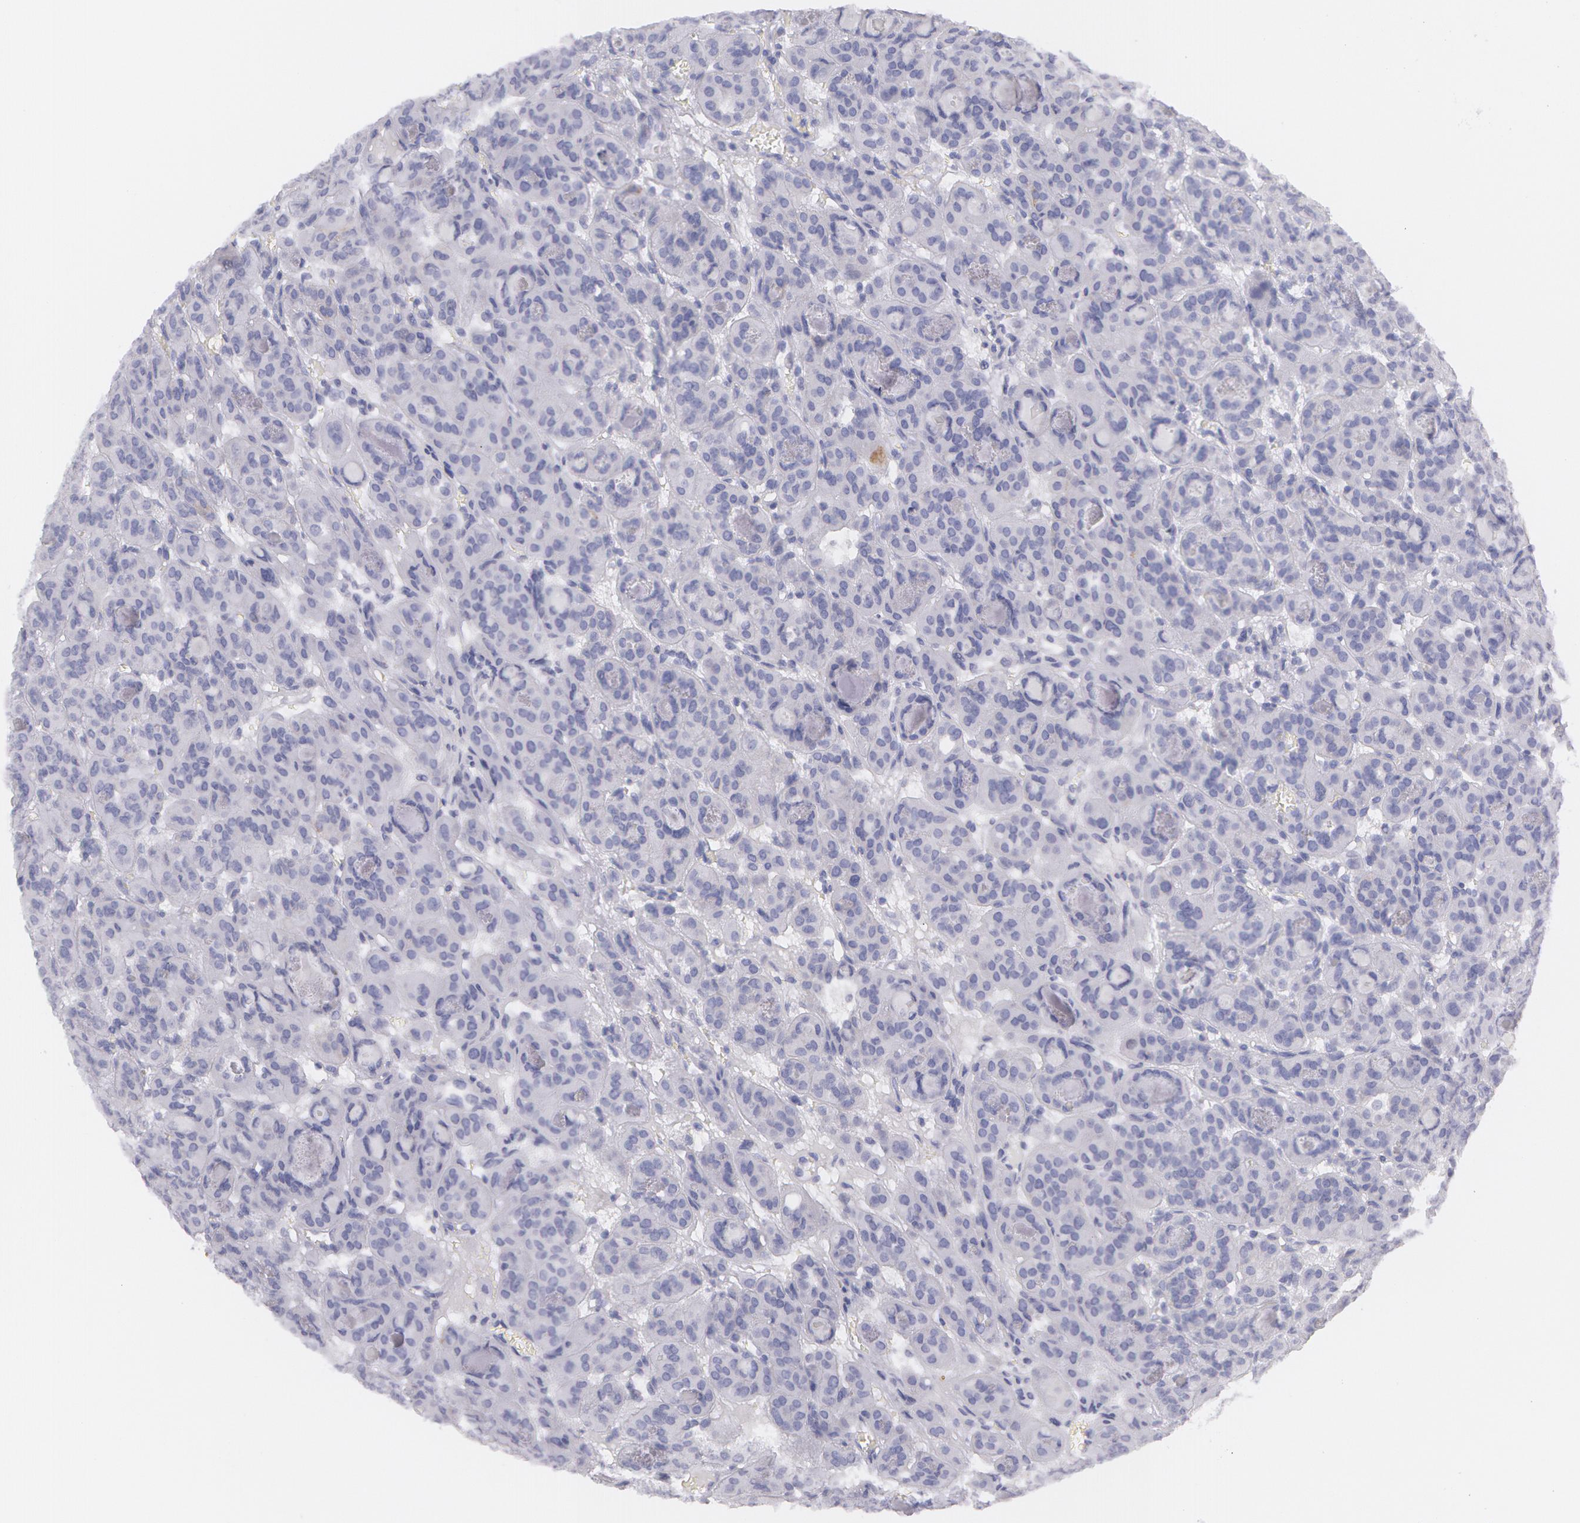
{"staining": {"intensity": "negative", "quantity": "none", "location": "none"}, "tissue": "thyroid cancer", "cell_type": "Tumor cells", "image_type": "cancer", "snomed": [{"axis": "morphology", "description": "Follicular adenoma carcinoma, NOS"}, {"axis": "topography", "description": "Thyroid gland"}], "caption": "Image shows no significant protein staining in tumor cells of thyroid follicular adenoma carcinoma.", "gene": "AMACR", "patient": {"sex": "female", "age": 71}}